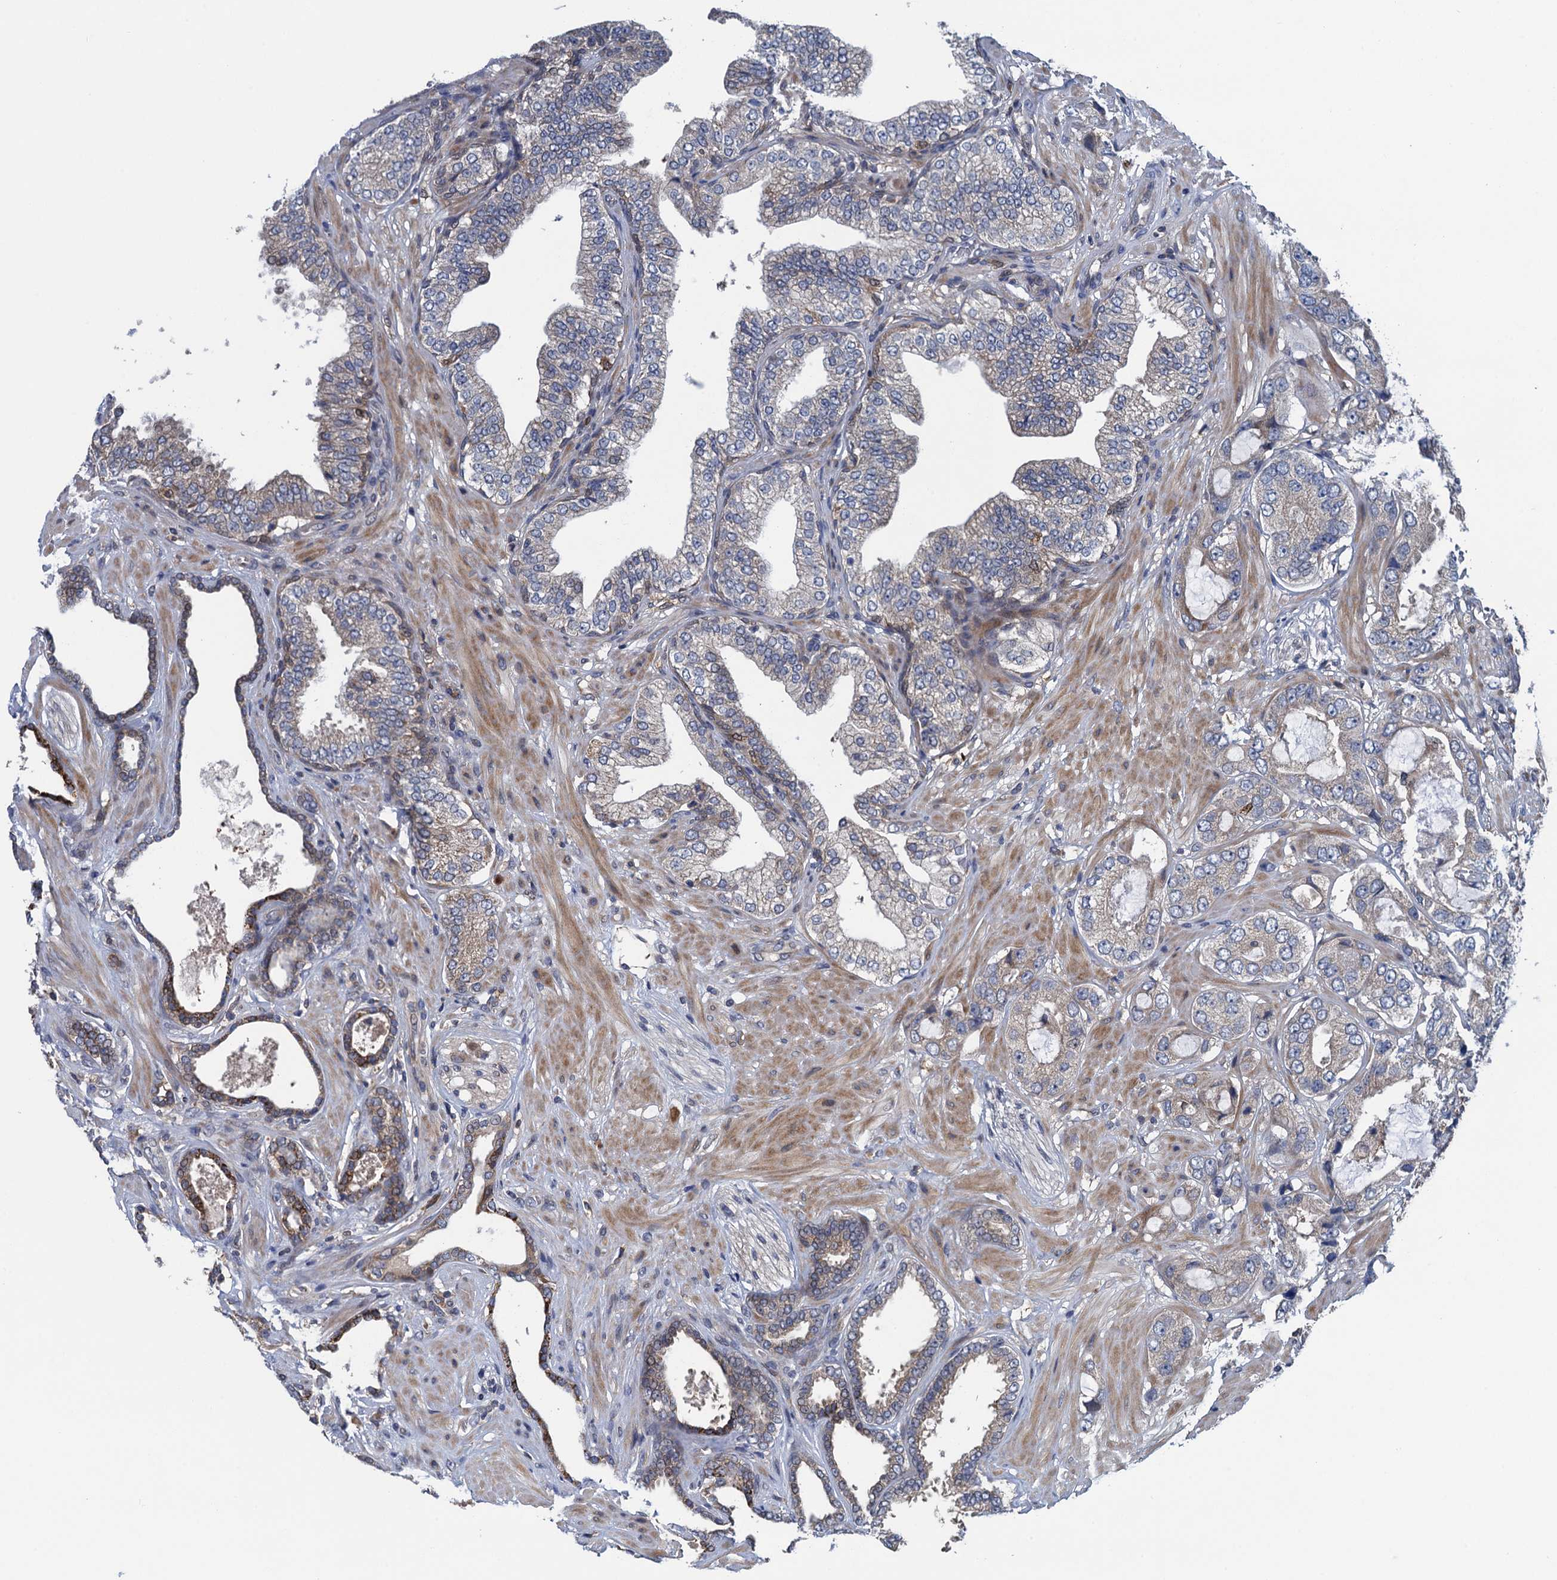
{"staining": {"intensity": "weak", "quantity": "<25%", "location": "cytoplasmic/membranous"}, "tissue": "prostate cancer", "cell_type": "Tumor cells", "image_type": "cancer", "snomed": [{"axis": "morphology", "description": "Adenocarcinoma, High grade"}, {"axis": "topography", "description": "Prostate"}], "caption": "Tumor cells are negative for brown protein staining in prostate cancer.", "gene": "CNTN5", "patient": {"sex": "male", "age": 59}}